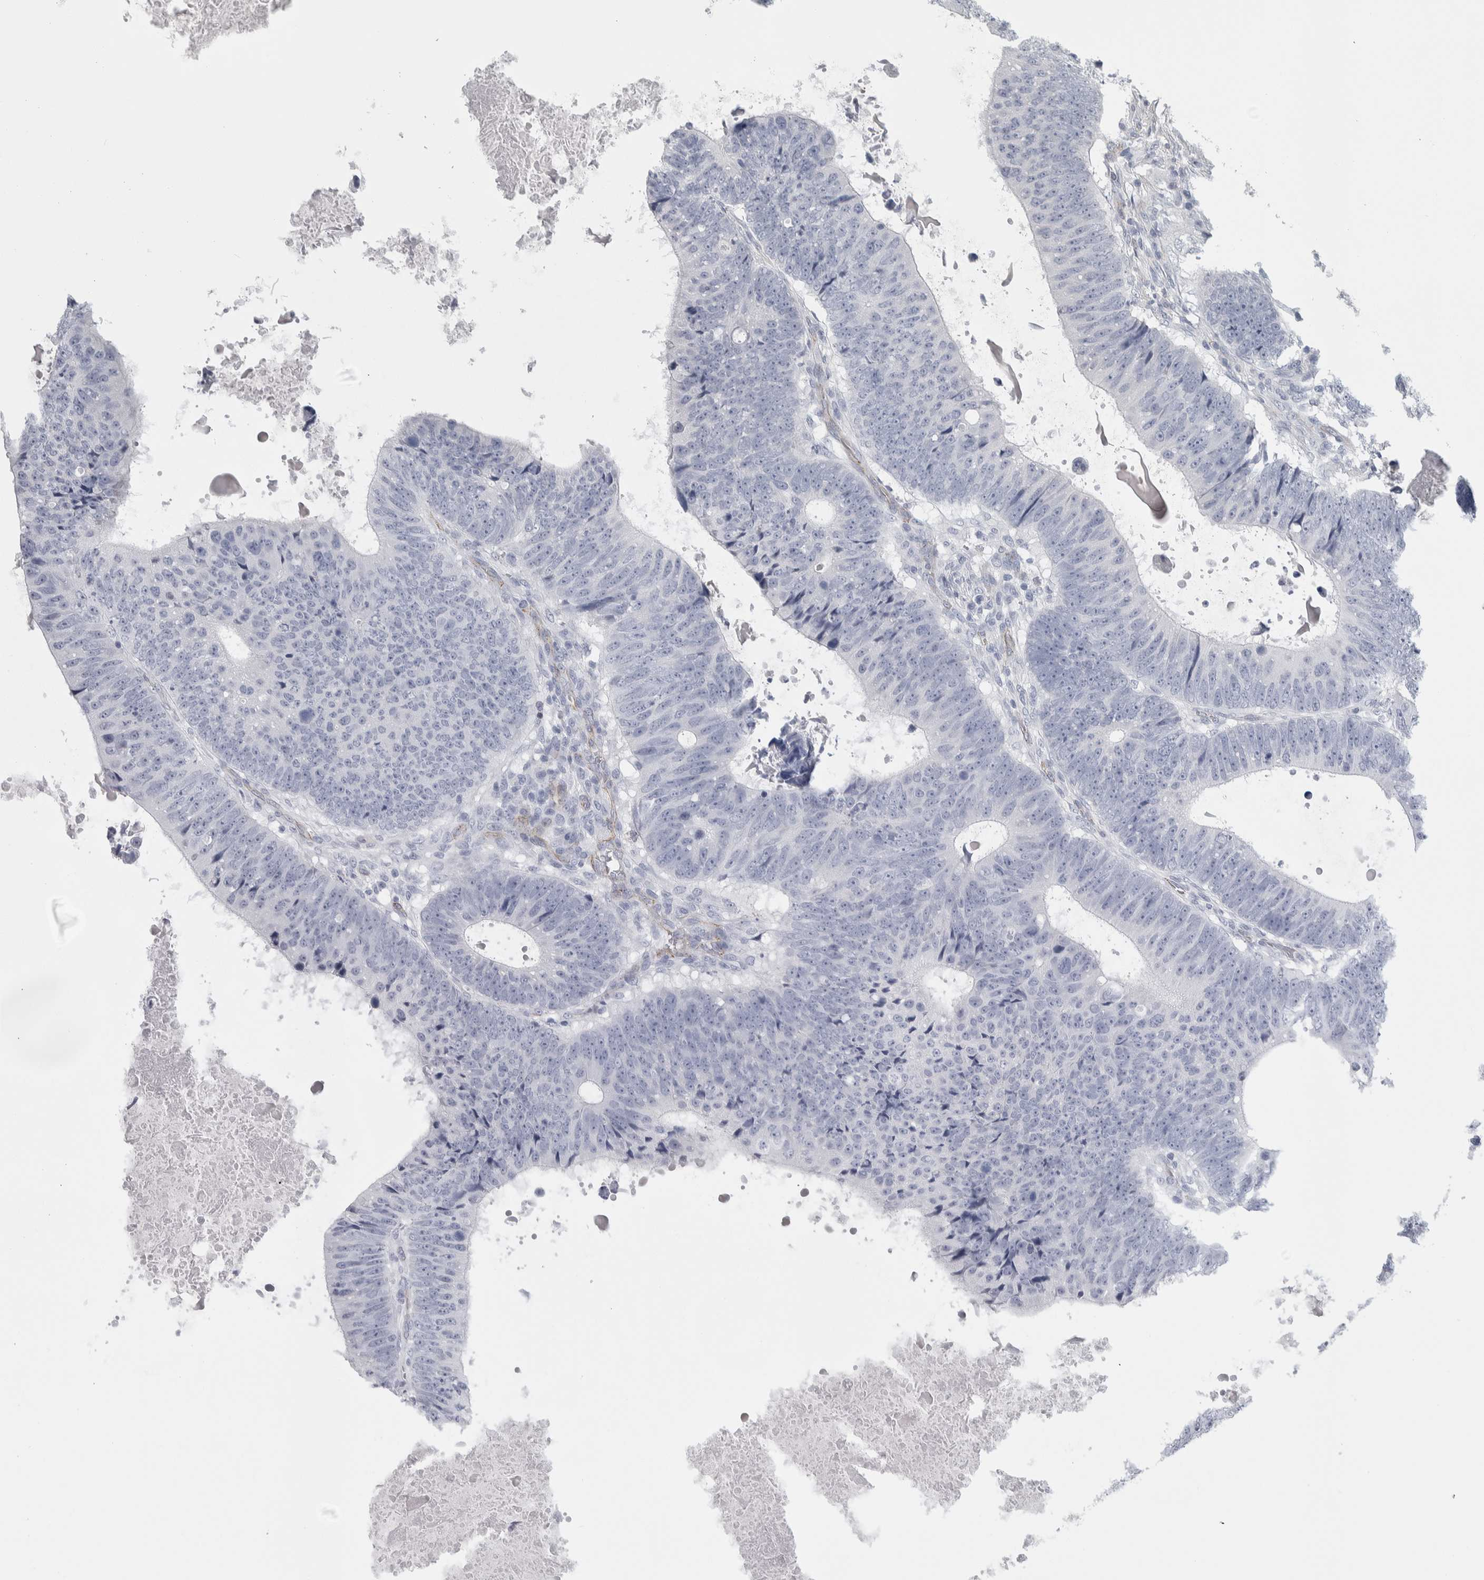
{"staining": {"intensity": "negative", "quantity": "none", "location": "none"}, "tissue": "colorectal cancer", "cell_type": "Tumor cells", "image_type": "cancer", "snomed": [{"axis": "morphology", "description": "Adenocarcinoma, NOS"}, {"axis": "topography", "description": "Colon"}], "caption": "Immunohistochemical staining of adenocarcinoma (colorectal) displays no significant positivity in tumor cells.", "gene": "ZNF862", "patient": {"sex": "male", "age": 56}}